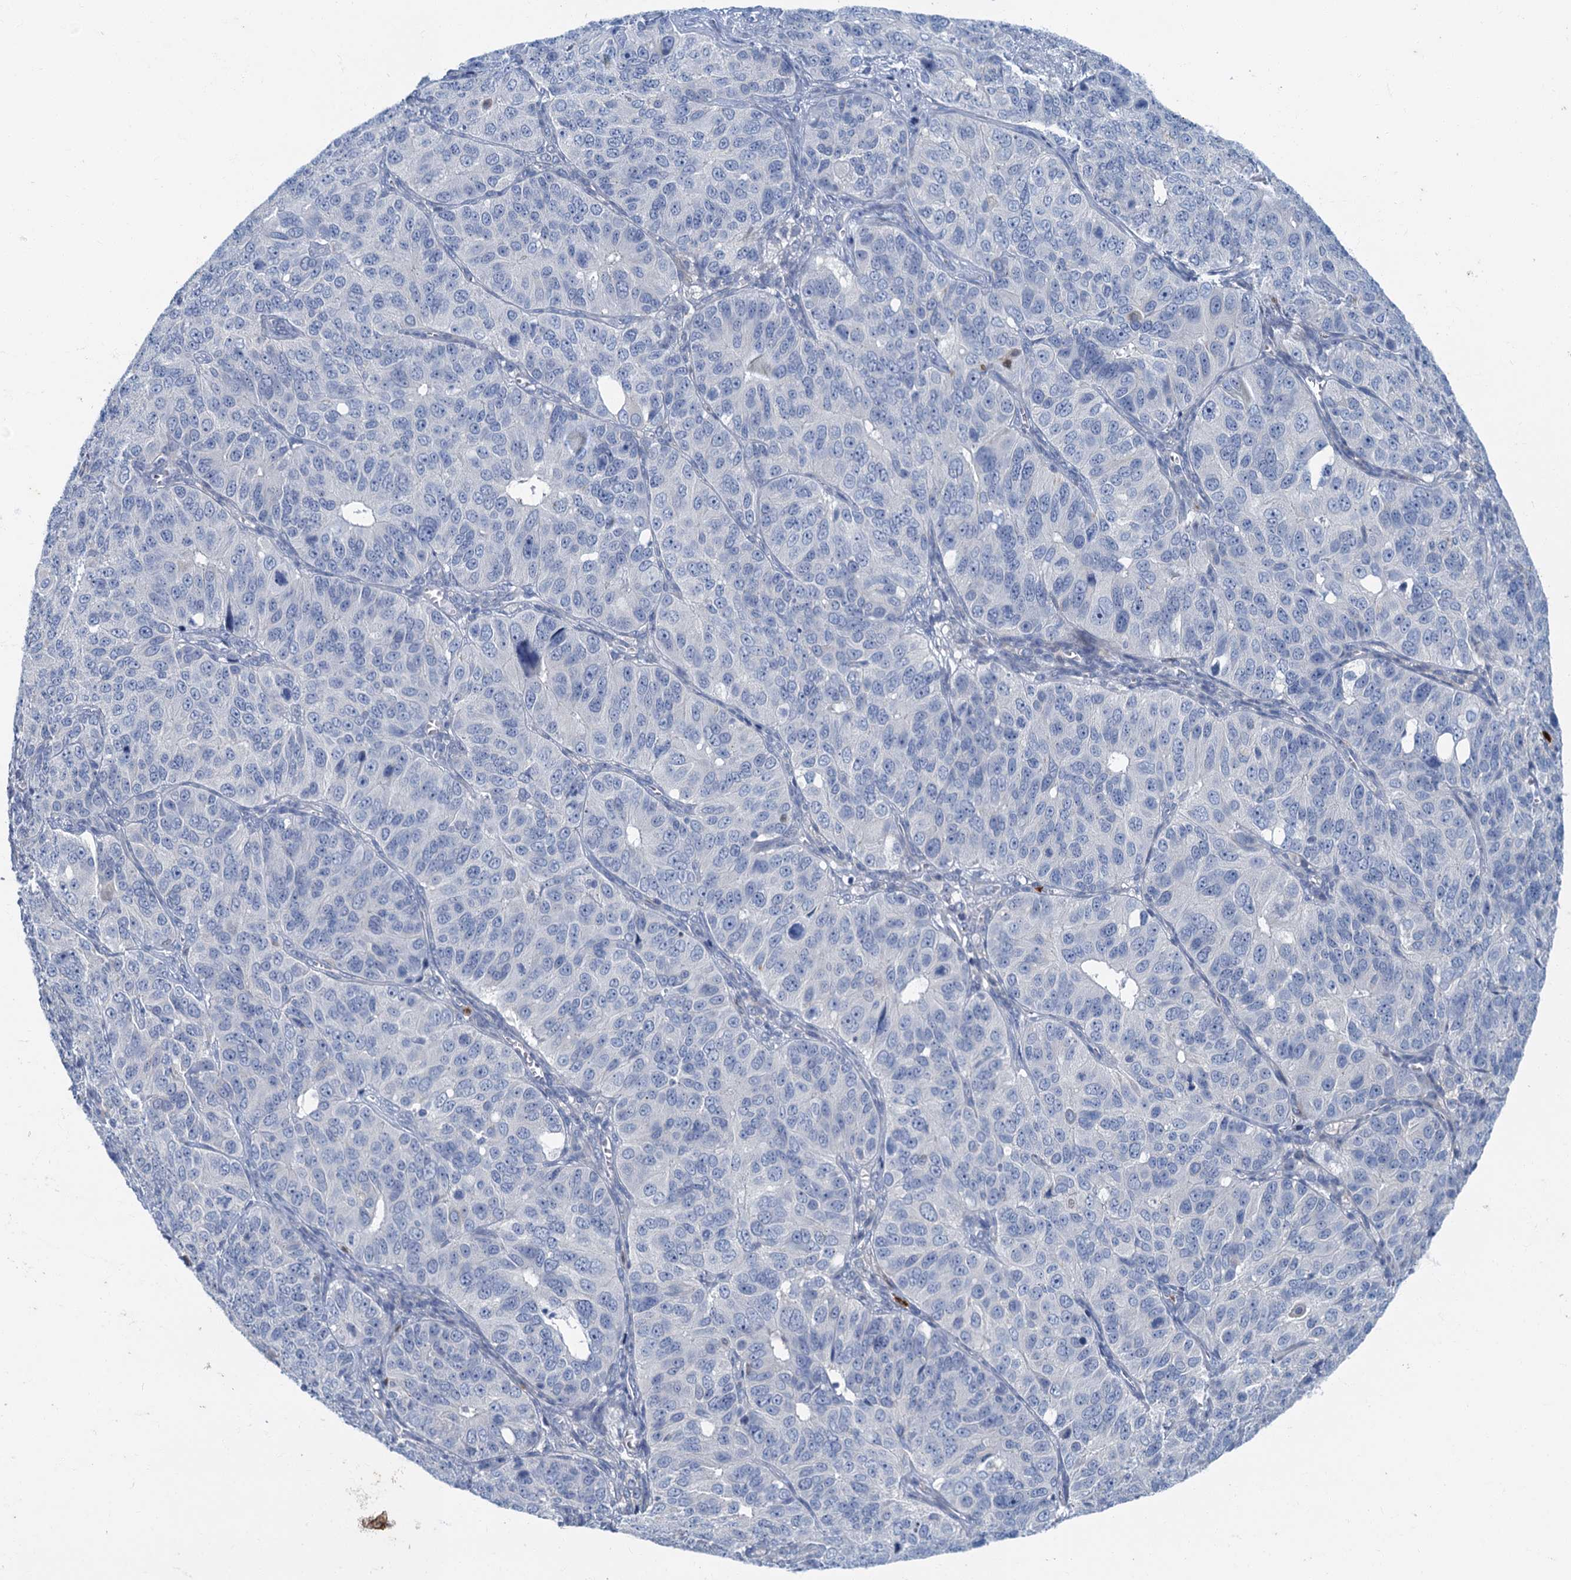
{"staining": {"intensity": "negative", "quantity": "none", "location": "none"}, "tissue": "ovarian cancer", "cell_type": "Tumor cells", "image_type": "cancer", "snomed": [{"axis": "morphology", "description": "Carcinoma, endometroid"}, {"axis": "topography", "description": "Ovary"}], "caption": "IHC of ovarian cancer demonstrates no staining in tumor cells. Nuclei are stained in blue.", "gene": "ANKDD1A", "patient": {"sex": "female", "age": 51}}